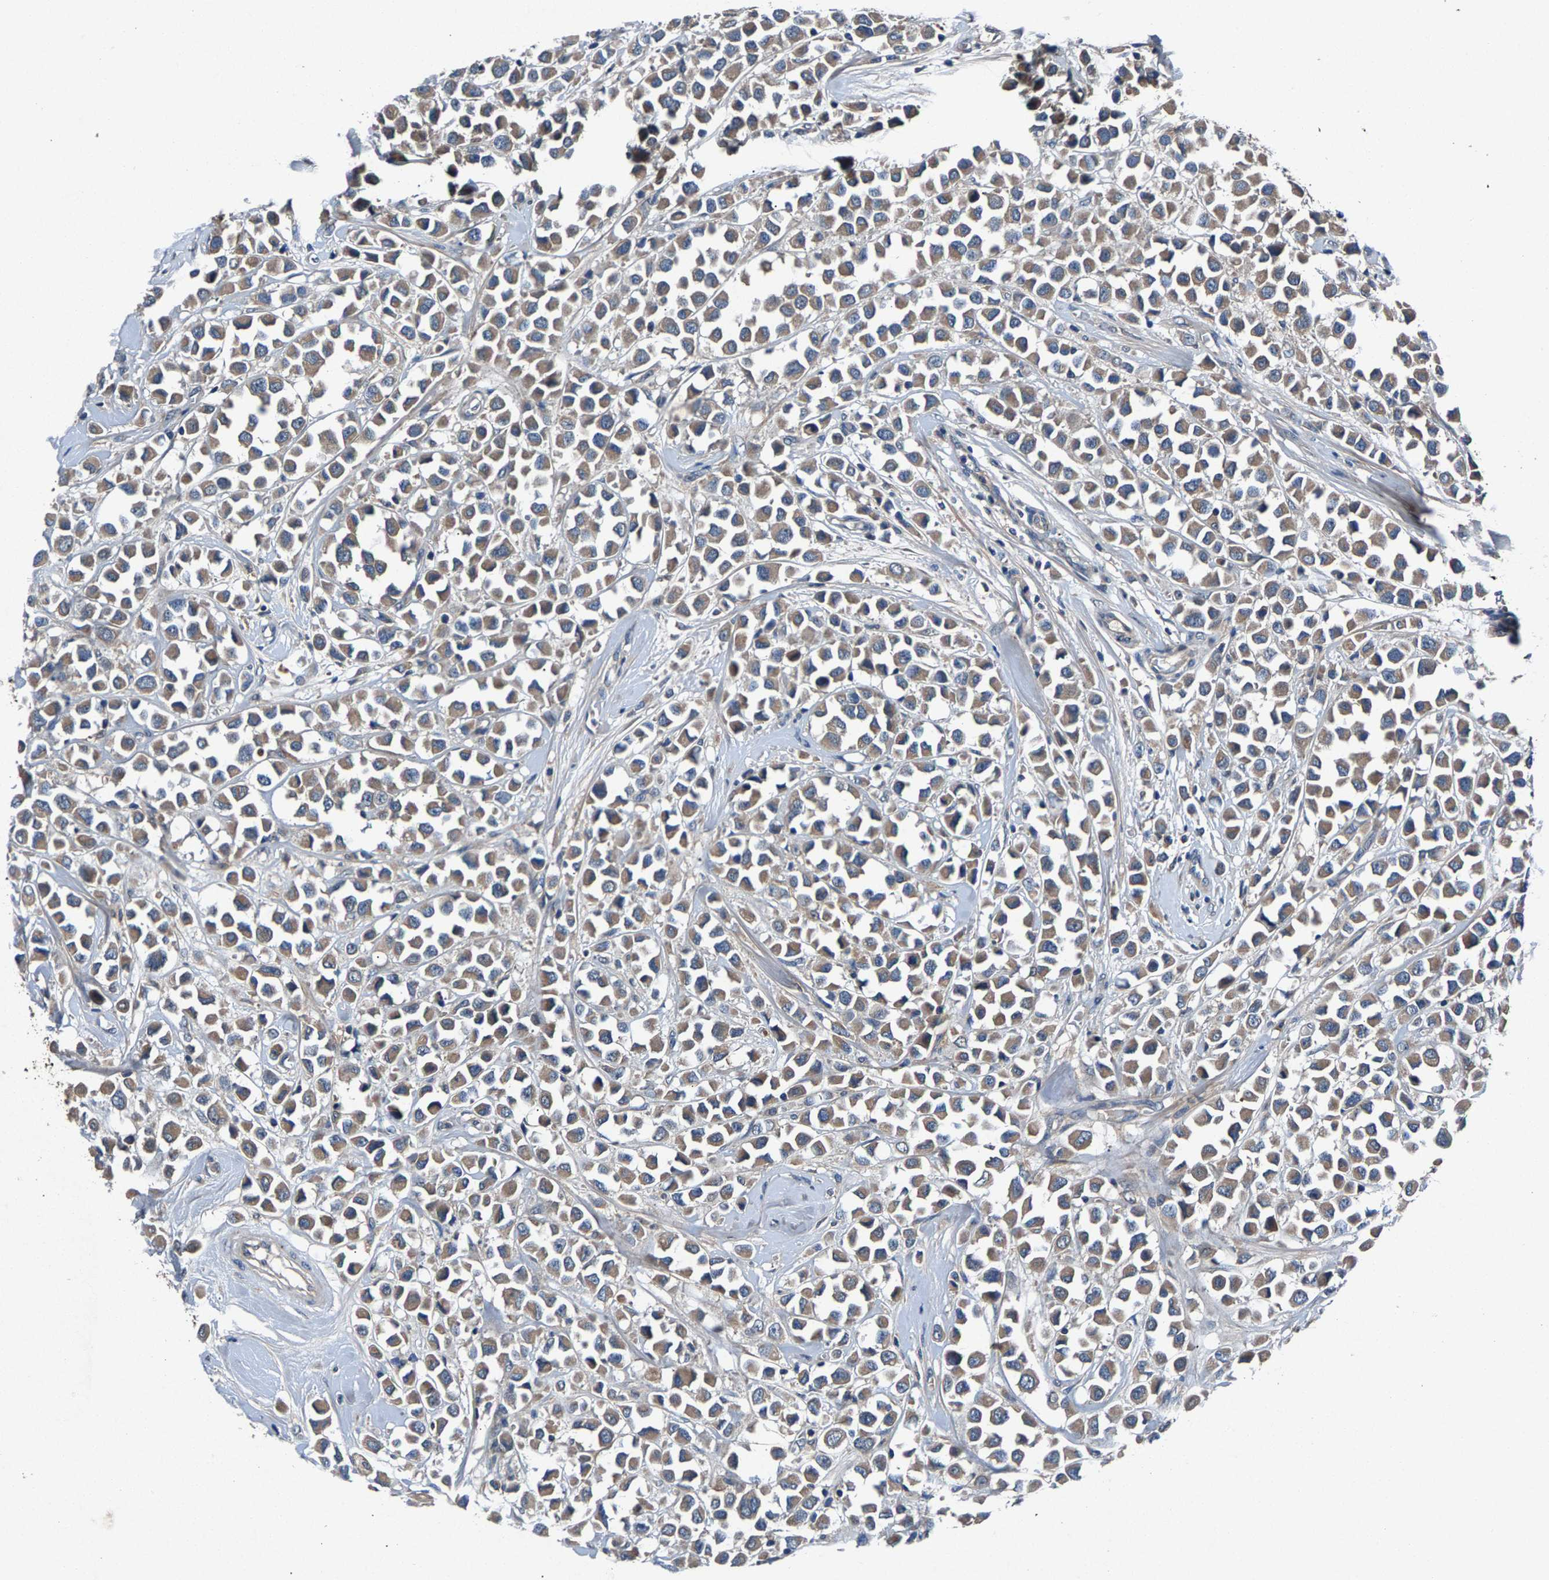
{"staining": {"intensity": "moderate", "quantity": ">75%", "location": "cytoplasmic/membranous"}, "tissue": "breast cancer", "cell_type": "Tumor cells", "image_type": "cancer", "snomed": [{"axis": "morphology", "description": "Duct carcinoma"}, {"axis": "topography", "description": "Breast"}], "caption": "Breast cancer (infiltrating ductal carcinoma) was stained to show a protein in brown. There is medium levels of moderate cytoplasmic/membranous expression in approximately >75% of tumor cells.", "gene": "PRXL2C", "patient": {"sex": "female", "age": 61}}